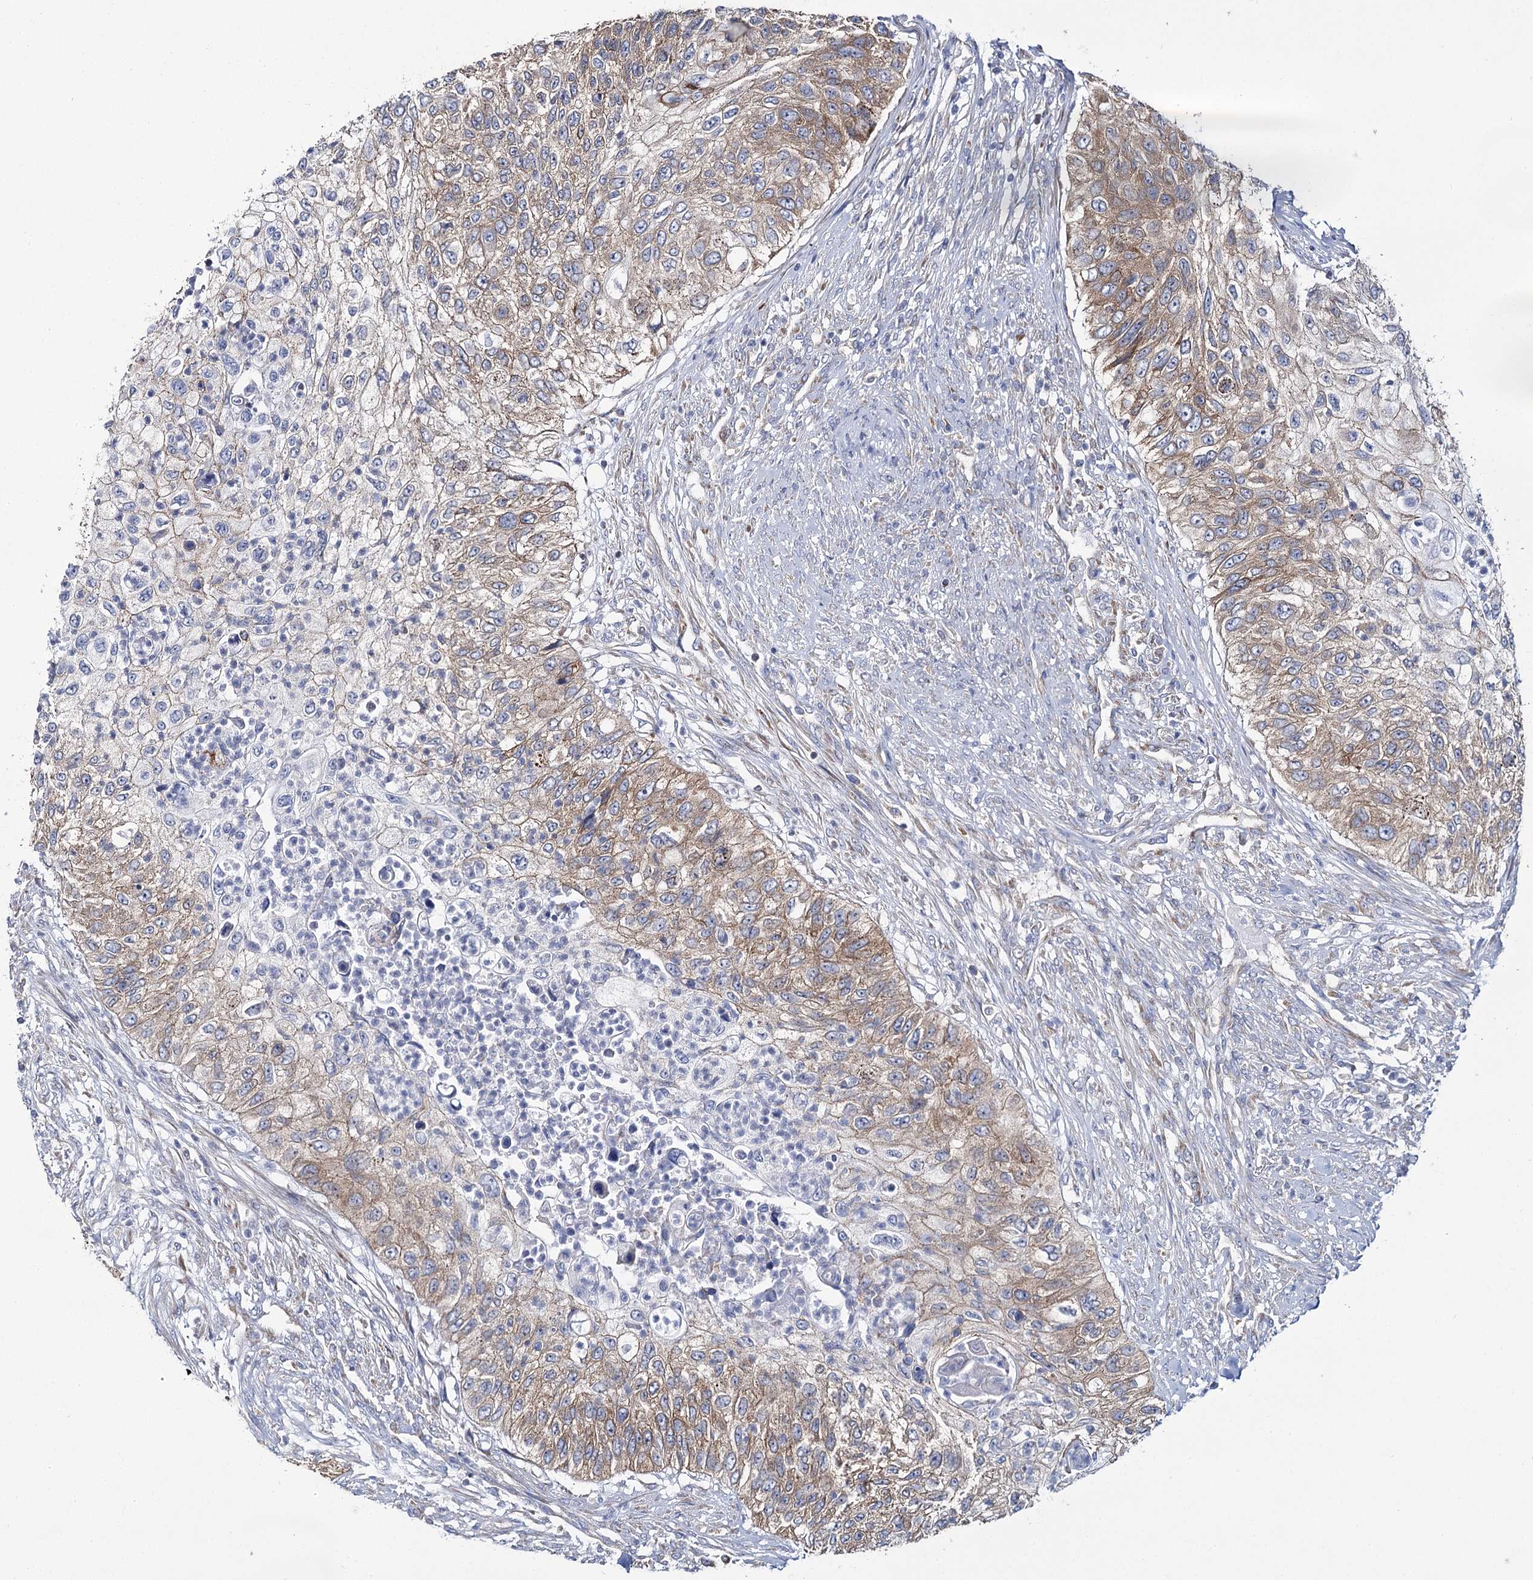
{"staining": {"intensity": "moderate", "quantity": ">75%", "location": "cytoplasmic/membranous"}, "tissue": "urothelial cancer", "cell_type": "Tumor cells", "image_type": "cancer", "snomed": [{"axis": "morphology", "description": "Urothelial carcinoma, High grade"}, {"axis": "topography", "description": "Urinary bladder"}], "caption": "Human urothelial cancer stained for a protein (brown) demonstrates moderate cytoplasmic/membranous positive staining in about >75% of tumor cells.", "gene": "THUMPD3", "patient": {"sex": "female", "age": 60}}